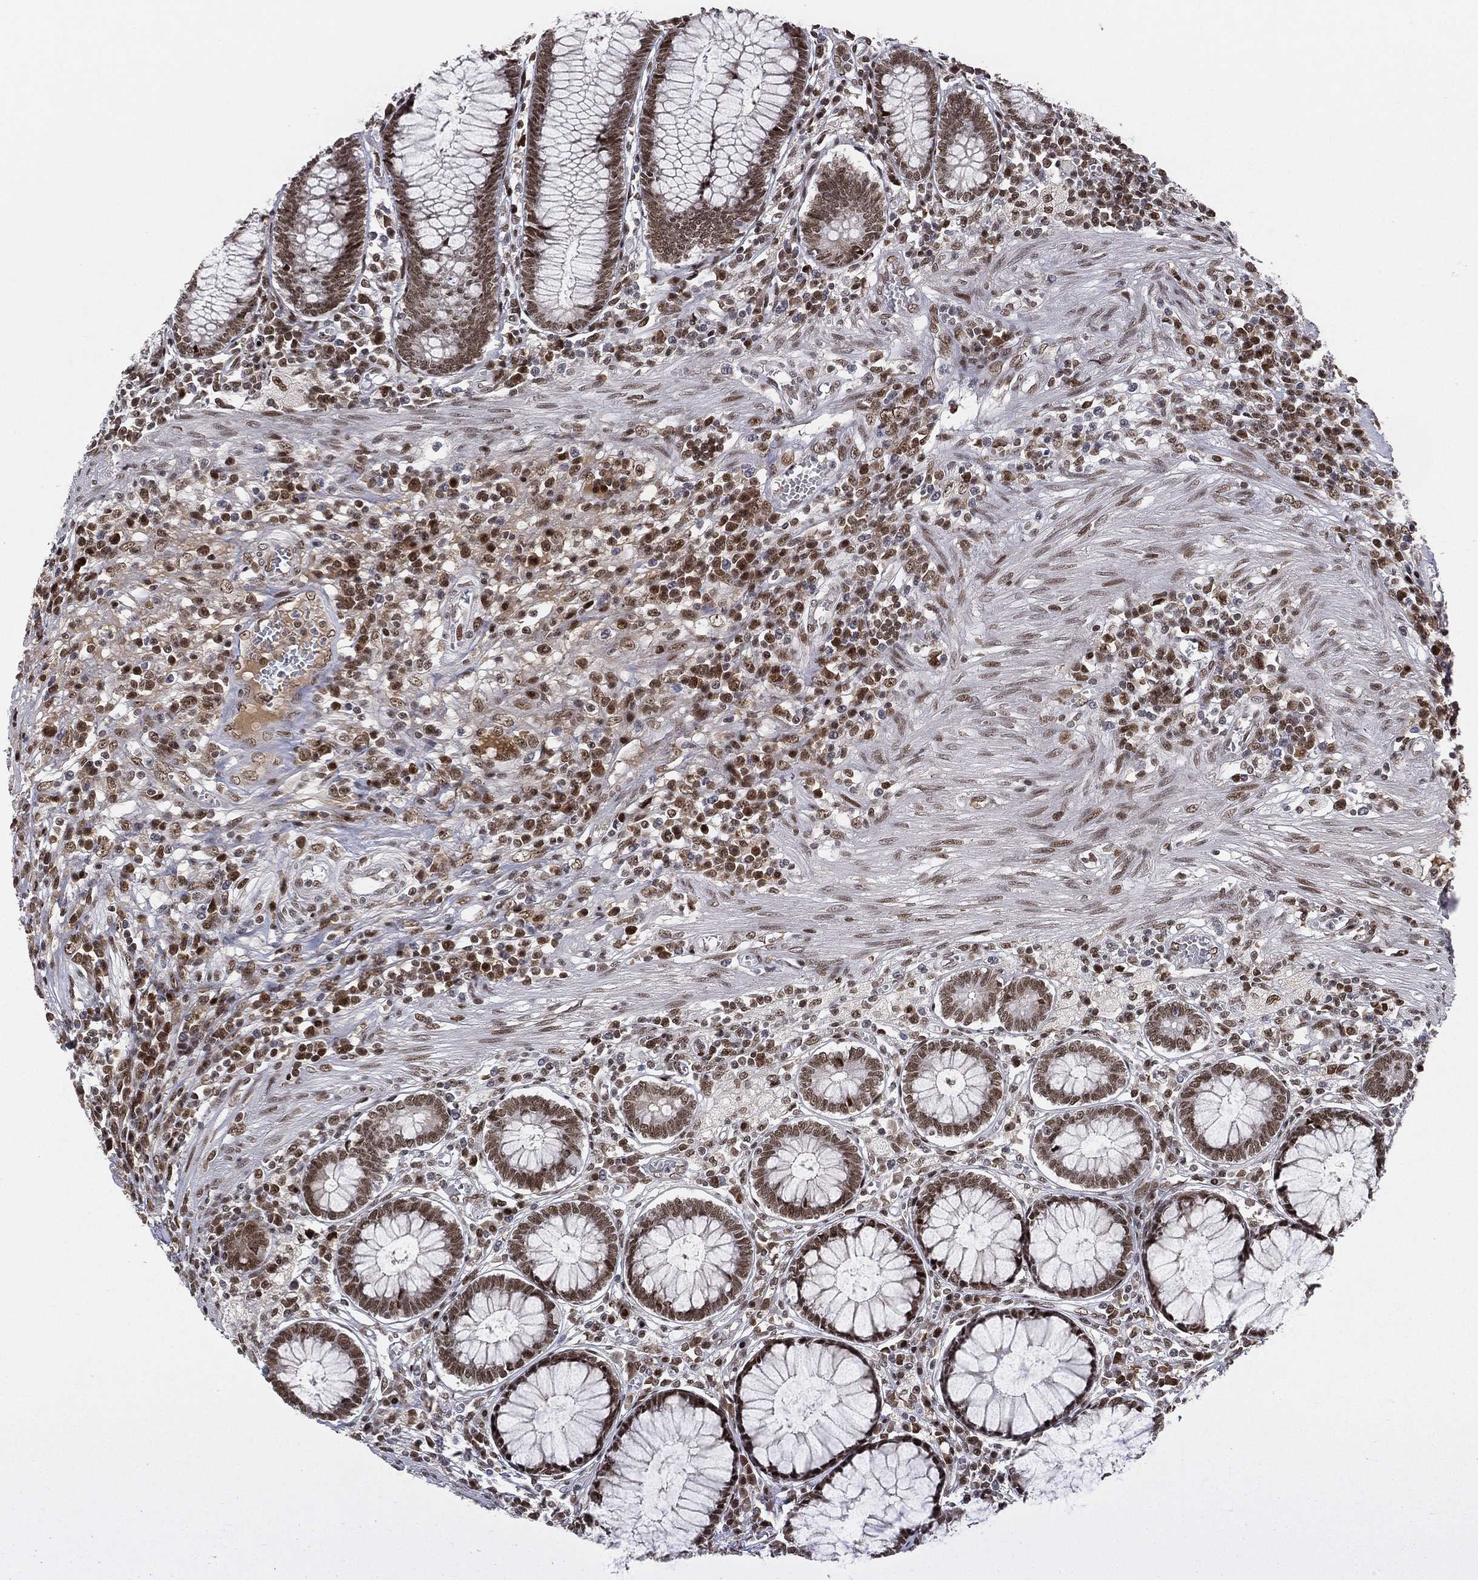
{"staining": {"intensity": "moderate", "quantity": "<25%", "location": "nuclear"}, "tissue": "colon", "cell_type": "Endothelial cells", "image_type": "normal", "snomed": [{"axis": "morphology", "description": "Normal tissue, NOS"}, {"axis": "topography", "description": "Colon"}], "caption": "Protein expression analysis of benign colon shows moderate nuclear staining in approximately <25% of endothelial cells.", "gene": "RTF1", "patient": {"sex": "male", "age": 65}}